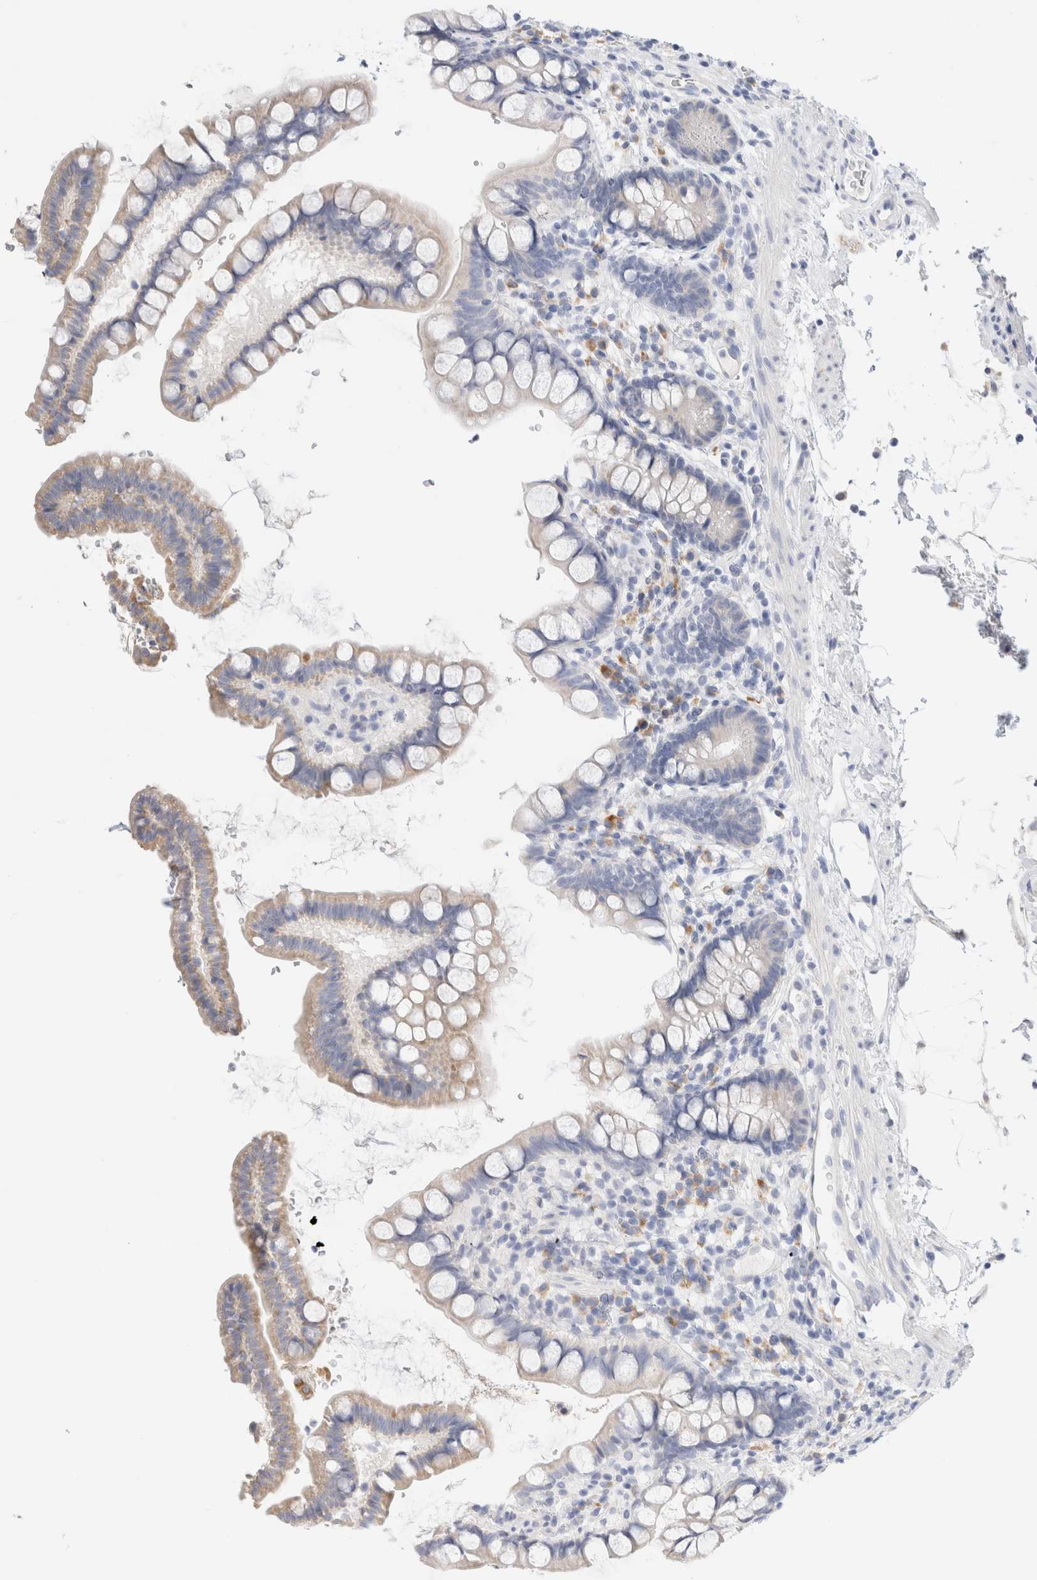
{"staining": {"intensity": "negative", "quantity": "none", "location": "none"}, "tissue": "small intestine", "cell_type": "Glandular cells", "image_type": "normal", "snomed": [{"axis": "morphology", "description": "Normal tissue, NOS"}, {"axis": "topography", "description": "Smooth muscle"}, {"axis": "topography", "description": "Small intestine"}], "caption": "High magnification brightfield microscopy of benign small intestine stained with DAB (3,3'-diaminobenzidine) (brown) and counterstained with hematoxylin (blue): glandular cells show no significant expression. (DAB (3,3'-diaminobenzidine) immunohistochemistry (IHC) with hematoxylin counter stain).", "gene": "GADD45G", "patient": {"sex": "female", "age": 84}}